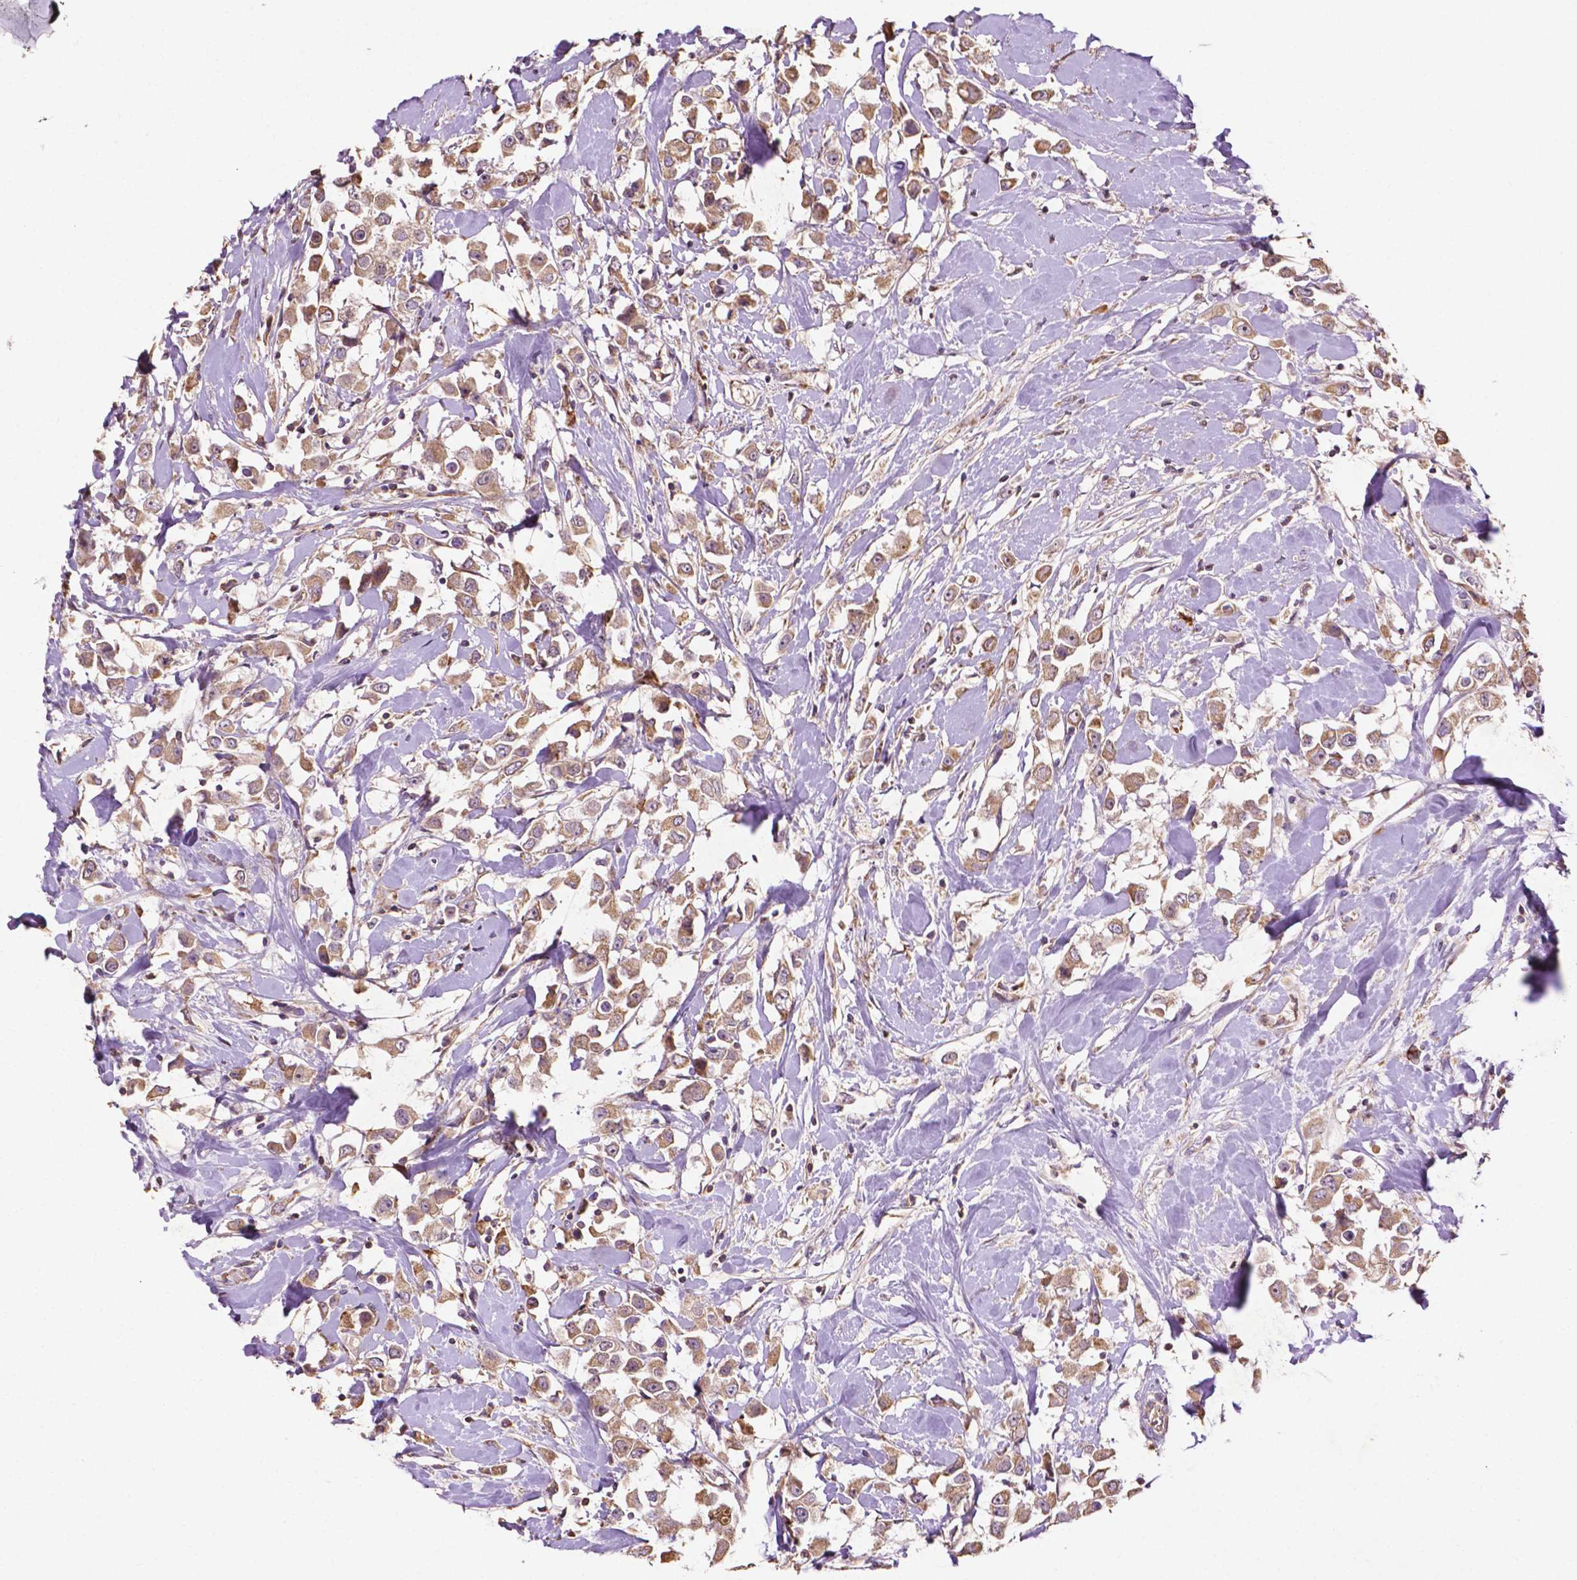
{"staining": {"intensity": "weak", "quantity": ">75%", "location": "cytoplasmic/membranous"}, "tissue": "breast cancer", "cell_type": "Tumor cells", "image_type": "cancer", "snomed": [{"axis": "morphology", "description": "Duct carcinoma"}, {"axis": "topography", "description": "Breast"}], "caption": "Approximately >75% of tumor cells in human intraductal carcinoma (breast) demonstrate weak cytoplasmic/membranous protein positivity as visualized by brown immunohistochemical staining.", "gene": "LRR1", "patient": {"sex": "female", "age": 61}}